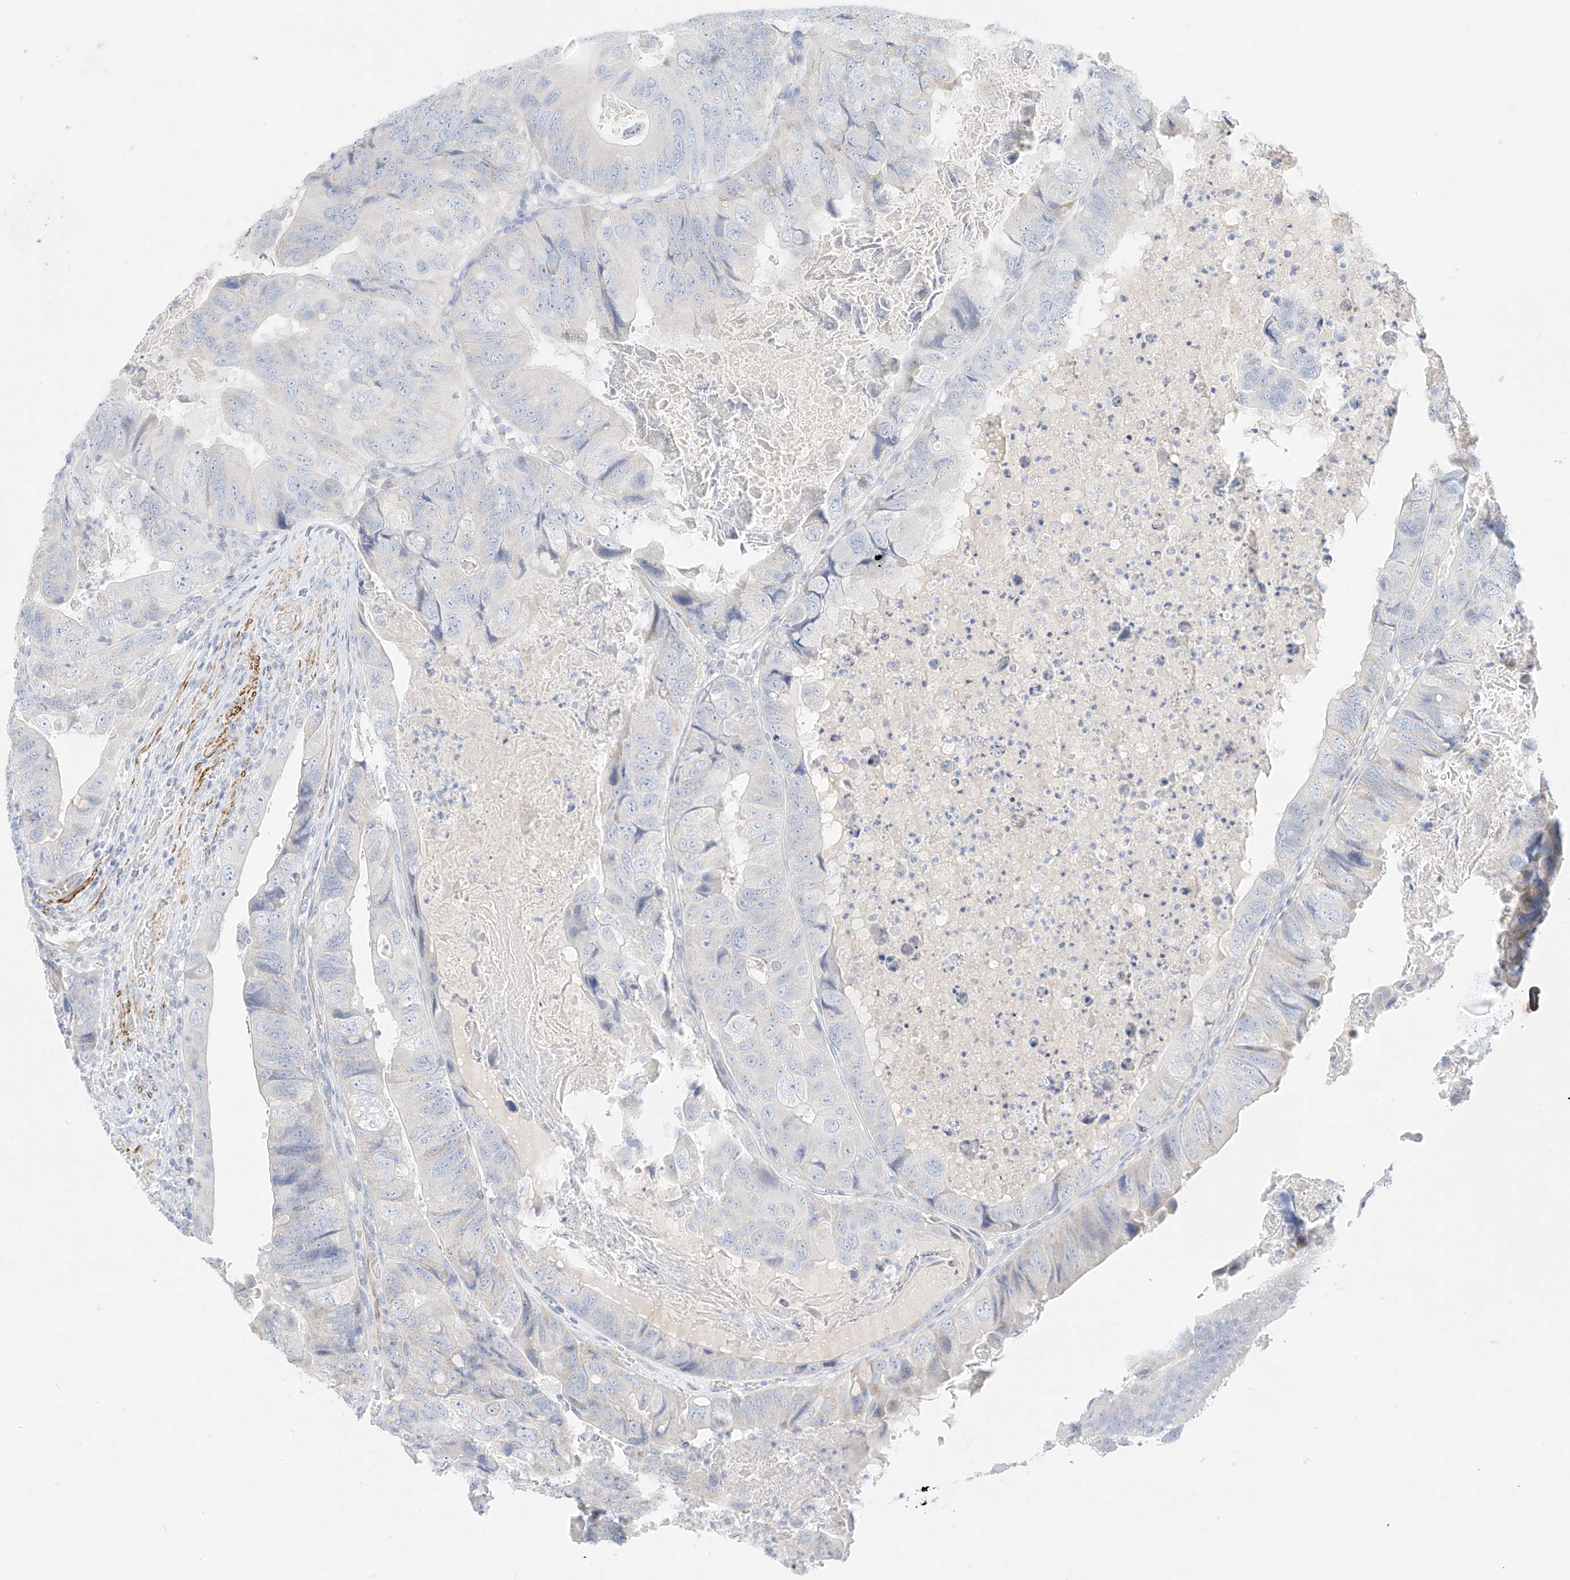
{"staining": {"intensity": "negative", "quantity": "none", "location": "none"}, "tissue": "colorectal cancer", "cell_type": "Tumor cells", "image_type": "cancer", "snomed": [{"axis": "morphology", "description": "Adenocarcinoma, NOS"}, {"axis": "topography", "description": "Rectum"}], "caption": "An image of human colorectal adenocarcinoma is negative for staining in tumor cells. The staining is performed using DAB brown chromogen with nuclei counter-stained in using hematoxylin.", "gene": "ST3GAL5", "patient": {"sex": "male", "age": 63}}